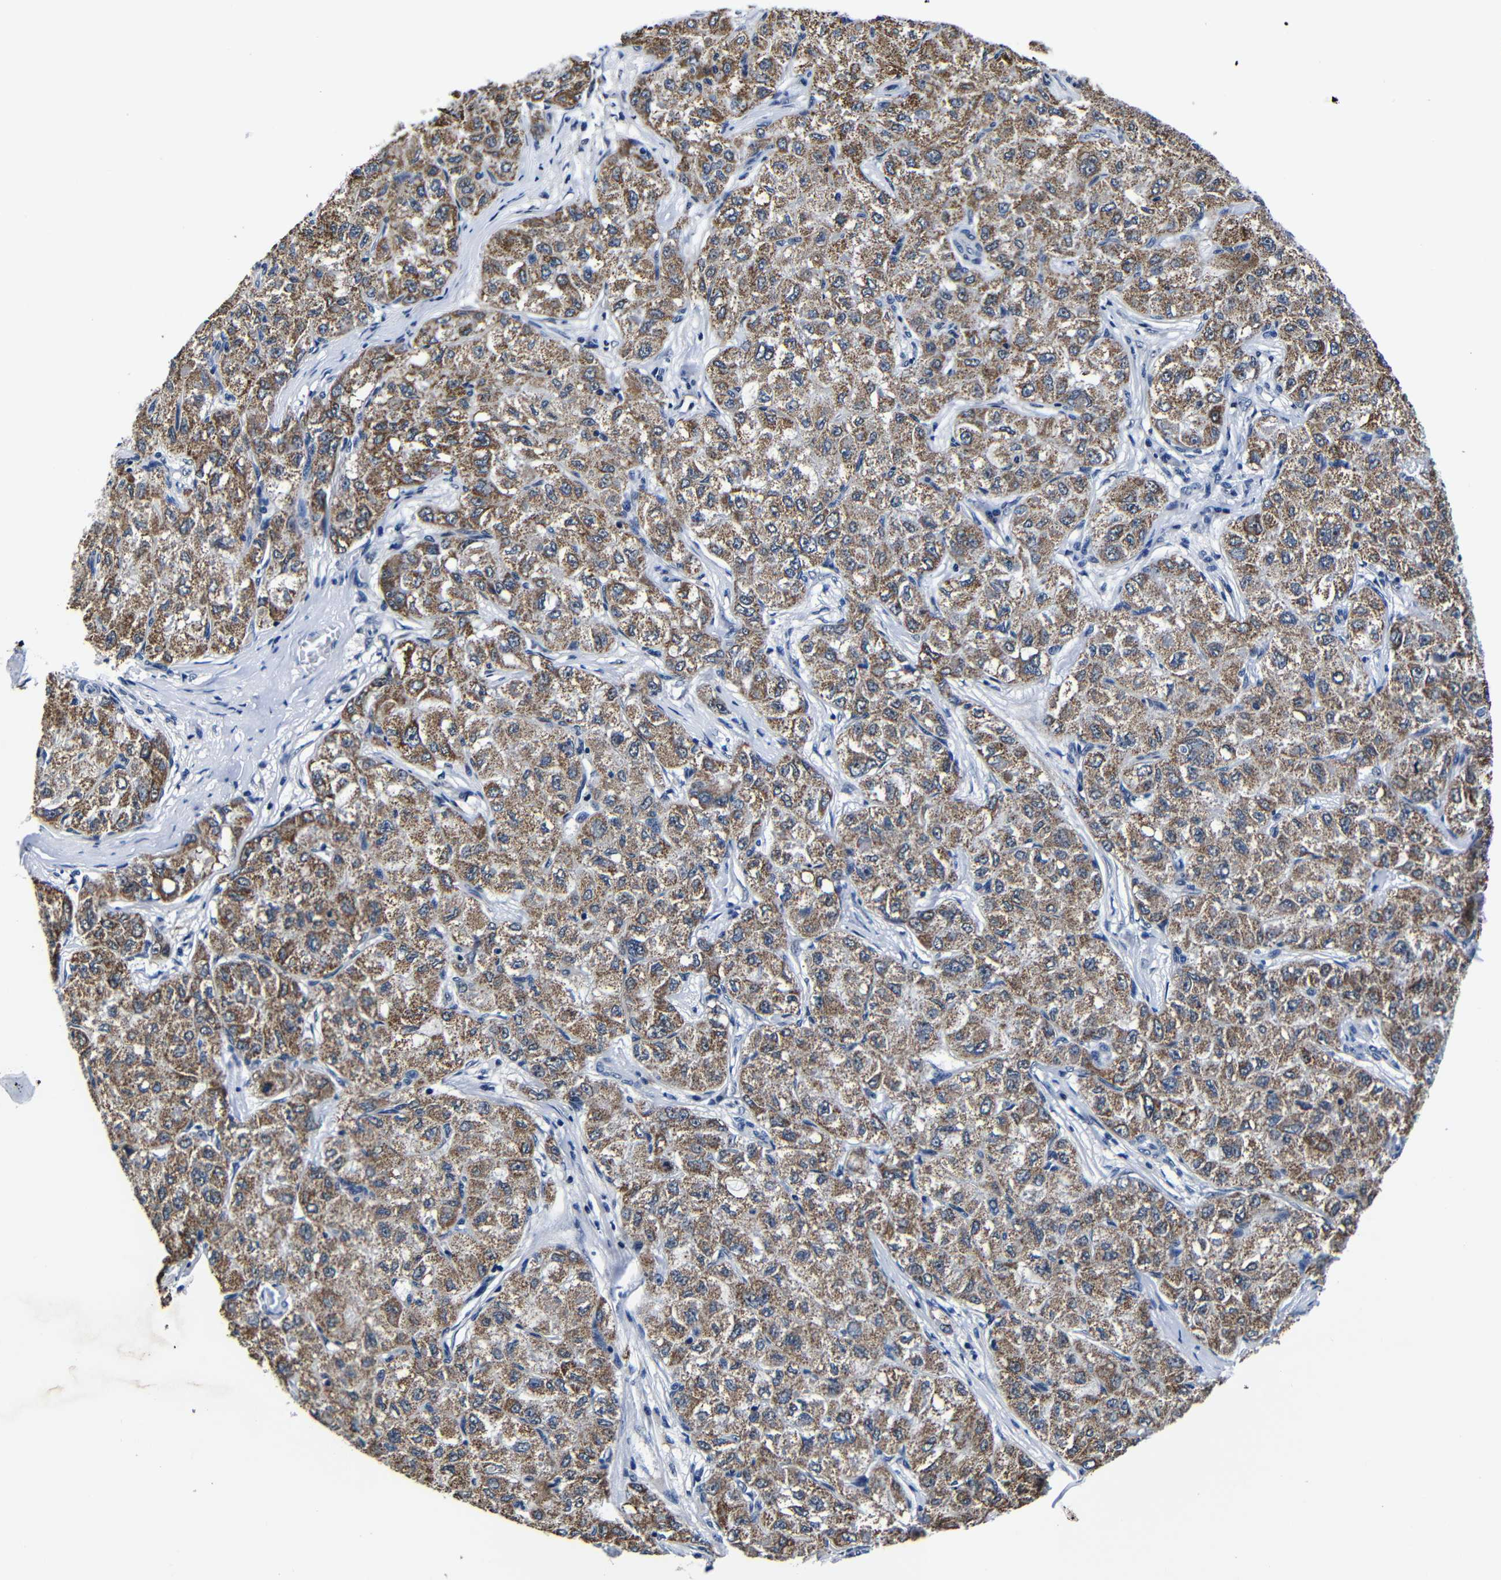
{"staining": {"intensity": "moderate", "quantity": ">75%", "location": "cytoplasmic/membranous"}, "tissue": "liver cancer", "cell_type": "Tumor cells", "image_type": "cancer", "snomed": [{"axis": "morphology", "description": "Carcinoma, Hepatocellular, NOS"}, {"axis": "topography", "description": "Liver"}], "caption": "An IHC photomicrograph of neoplastic tissue is shown. Protein staining in brown labels moderate cytoplasmic/membranous positivity in liver cancer (hepatocellular carcinoma) within tumor cells. (DAB (3,3'-diaminobenzidine) IHC, brown staining for protein, blue staining for nuclei).", "gene": "DEPP1", "patient": {"sex": "male", "age": 80}}